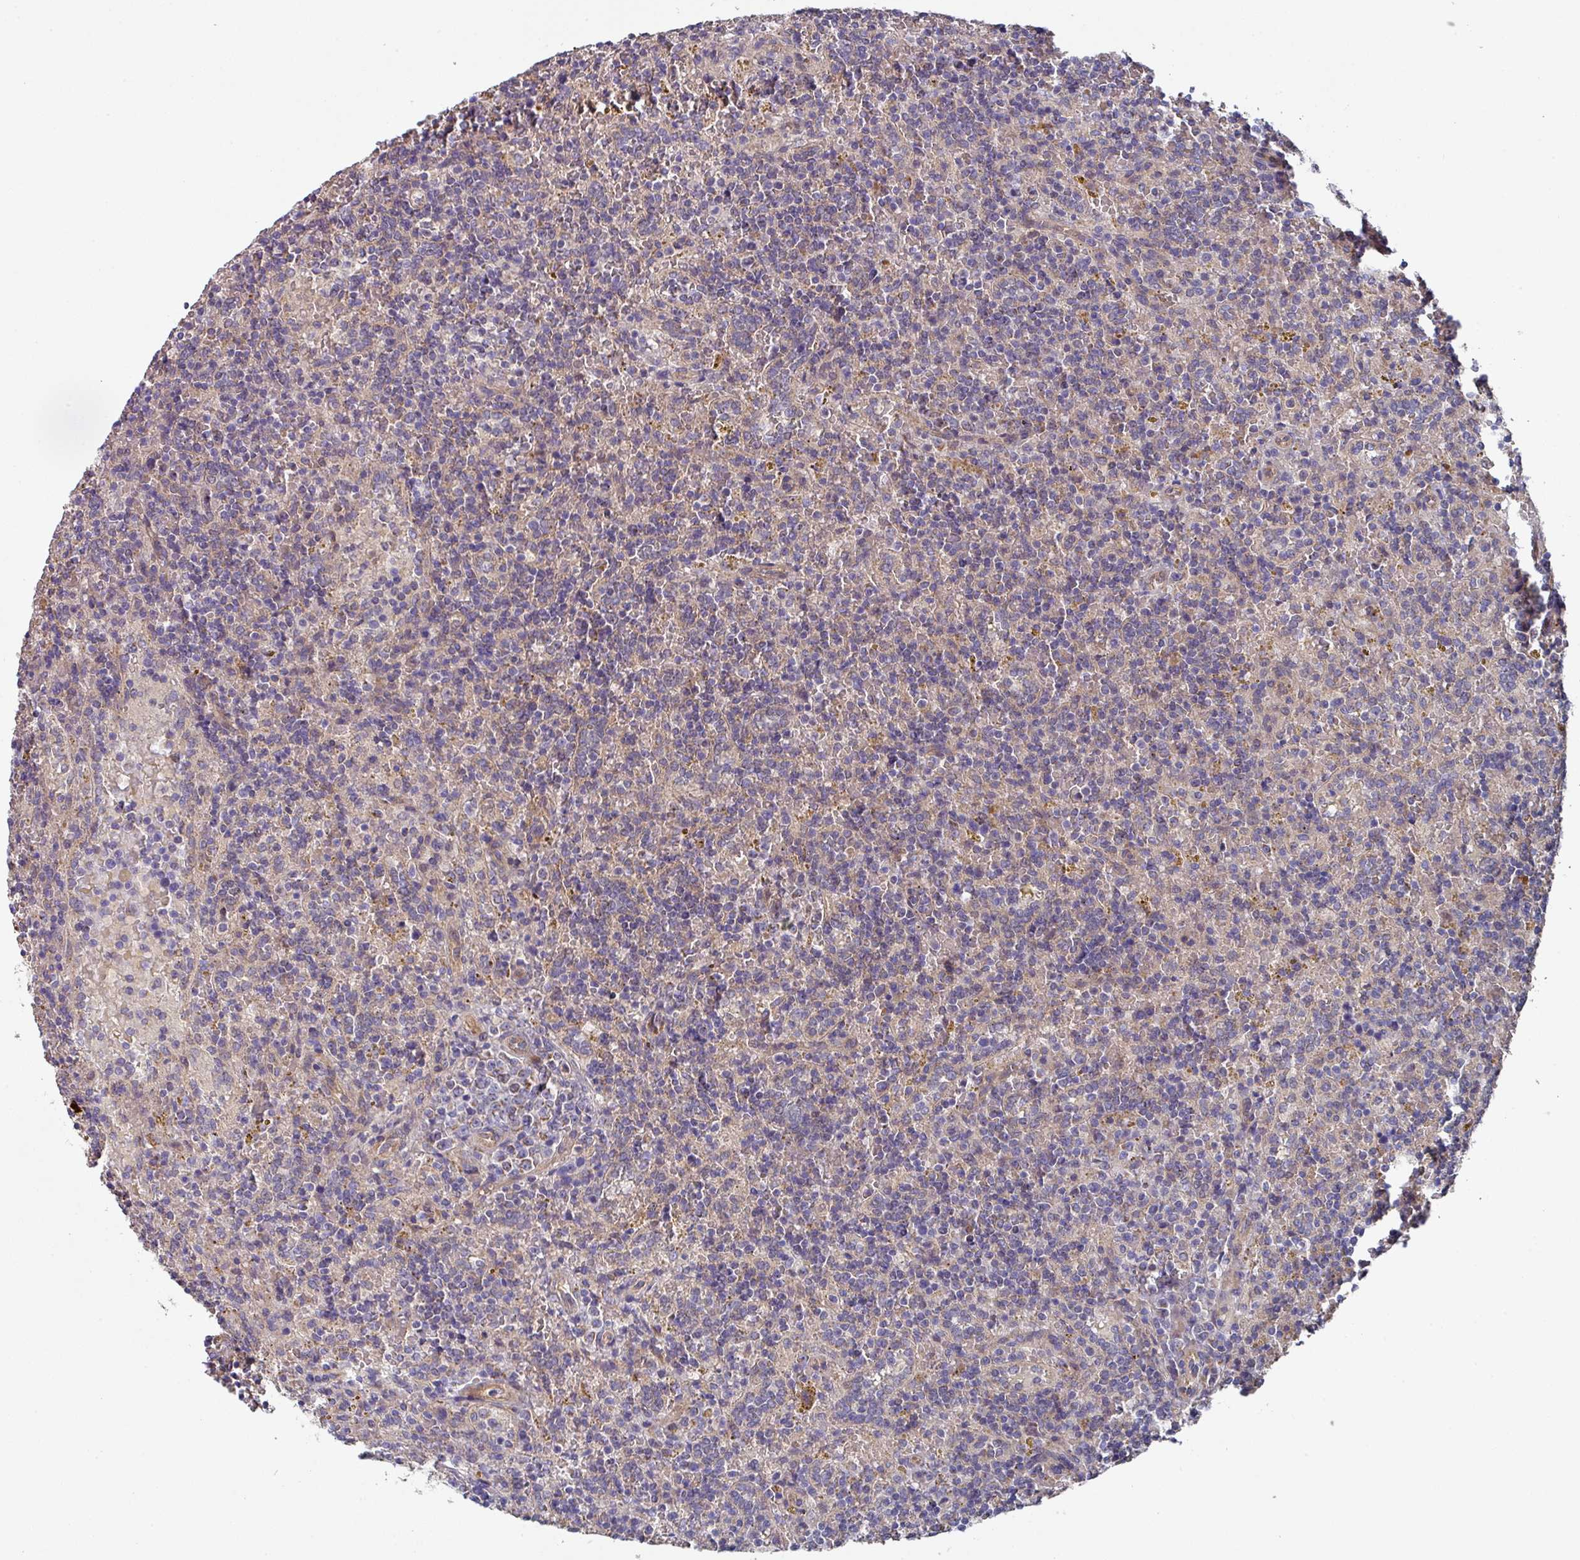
{"staining": {"intensity": "negative", "quantity": "none", "location": "none"}, "tissue": "lymphoma", "cell_type": "Tumor cells", "image_type": "cancer", "snomed": [{"axis": "morphology", "description": "Malignant lymphoma, non-Hodgkin's type, Low grade"}, {"axis": "topography", "description": "Spleen"}], "caption": "A micrograph of human lymphoma is negative for staining in tumor cells.", "gene": "DCAF12L2", "patient": {"sex": "male", "age": 67}}